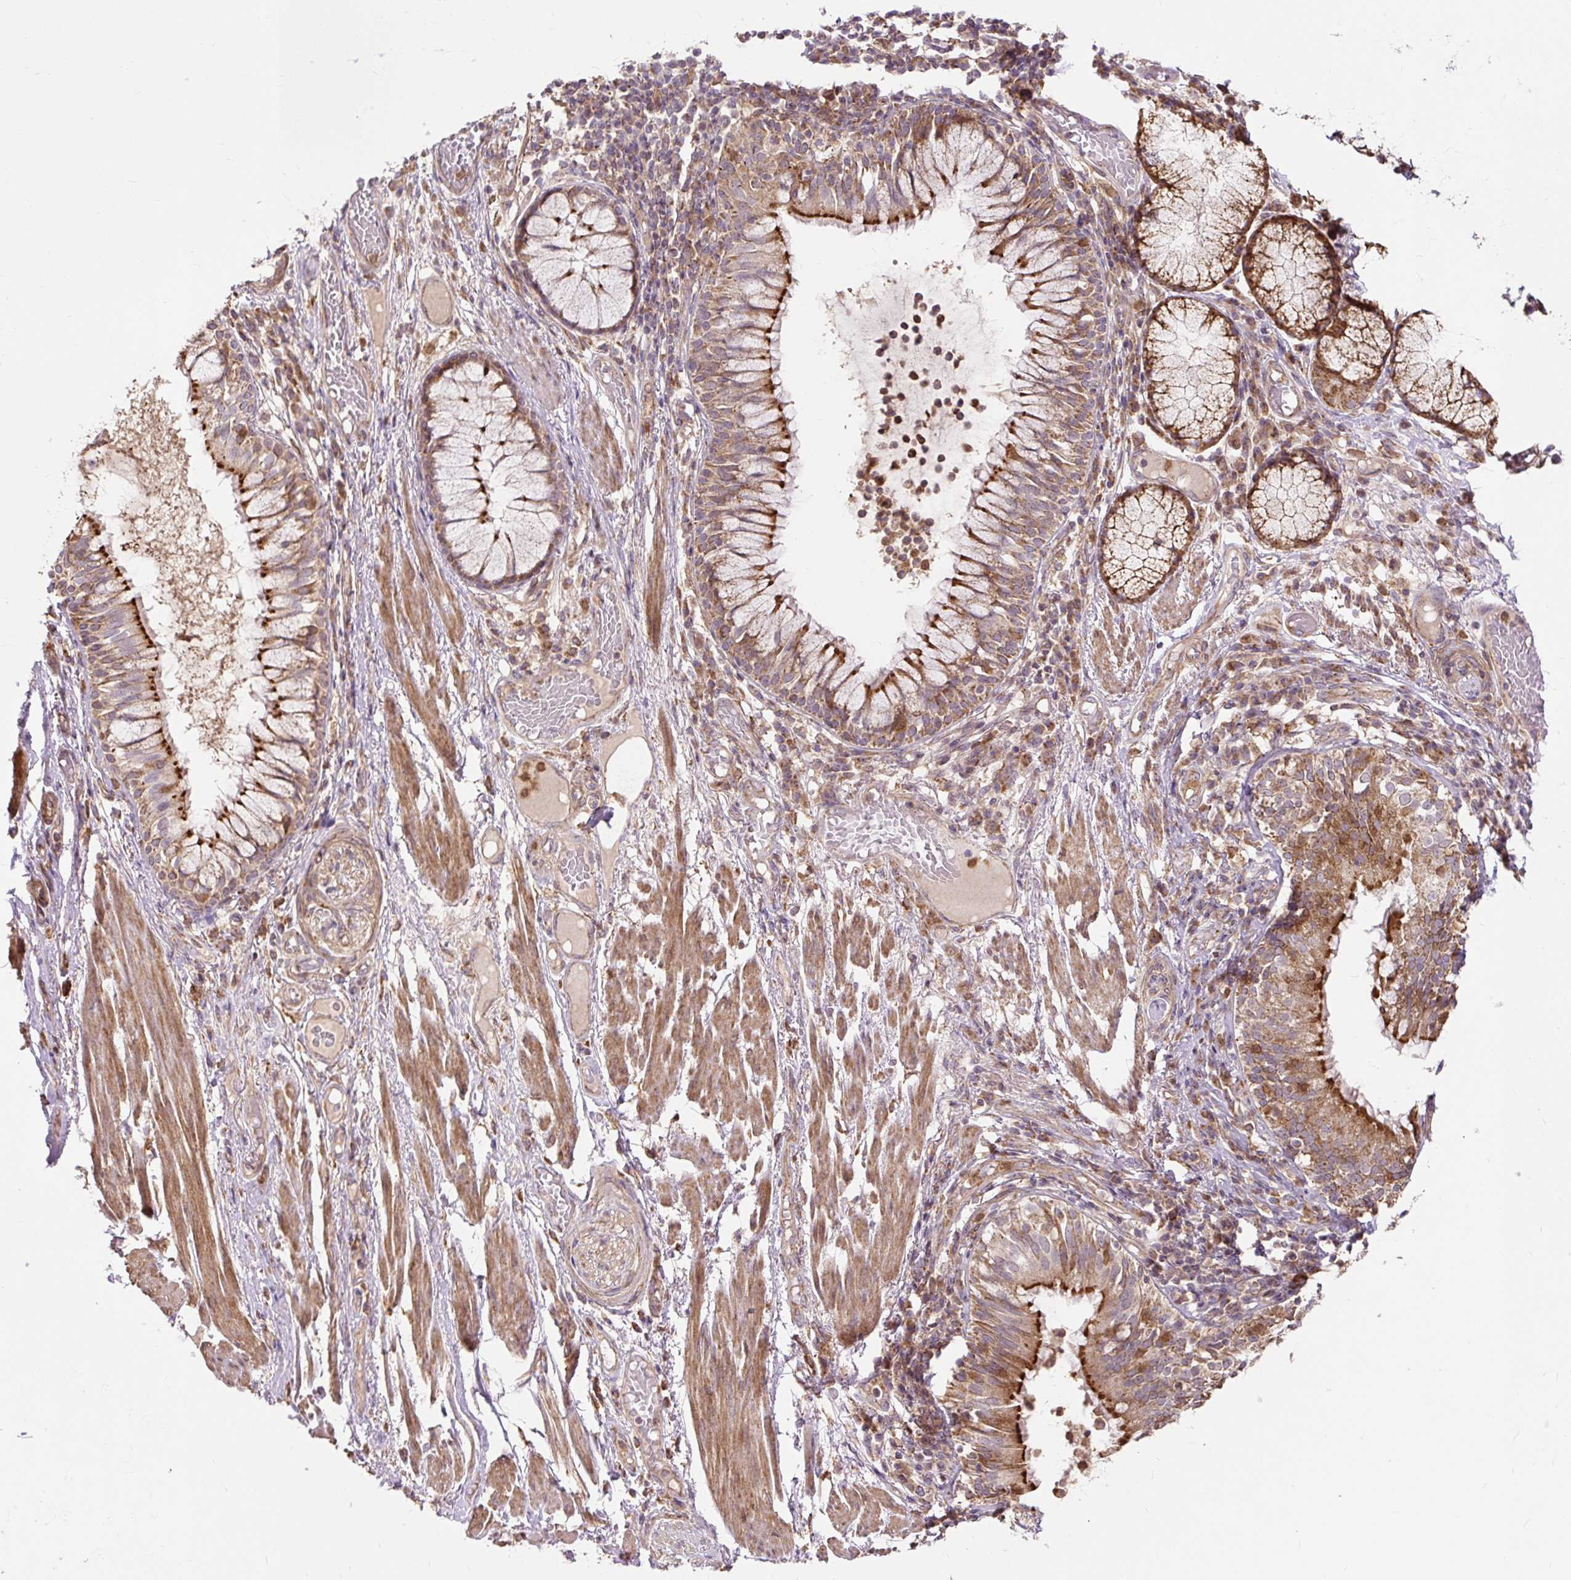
{"staining": {"intensity": "negative", "quantity": "none", "location": "none"}, "tissue": "adipose tissue", "cell_type": "Adipocytes", "image_type": "normal", "snomed": [{"axis": "morphology", "description": "Normal tissue, NOS"}, {"axis": "topography", "description": "Cartilage tissue"}, {"axis": "topography", "description": "Bronchus"}], "caption": "Immunohistochemistry (IHC) of unremarkable adipose tissue demonstrates no expression in adipocytes.", "gene": "TRIAP1", "patient": {"sex": "male", "age": 56}}